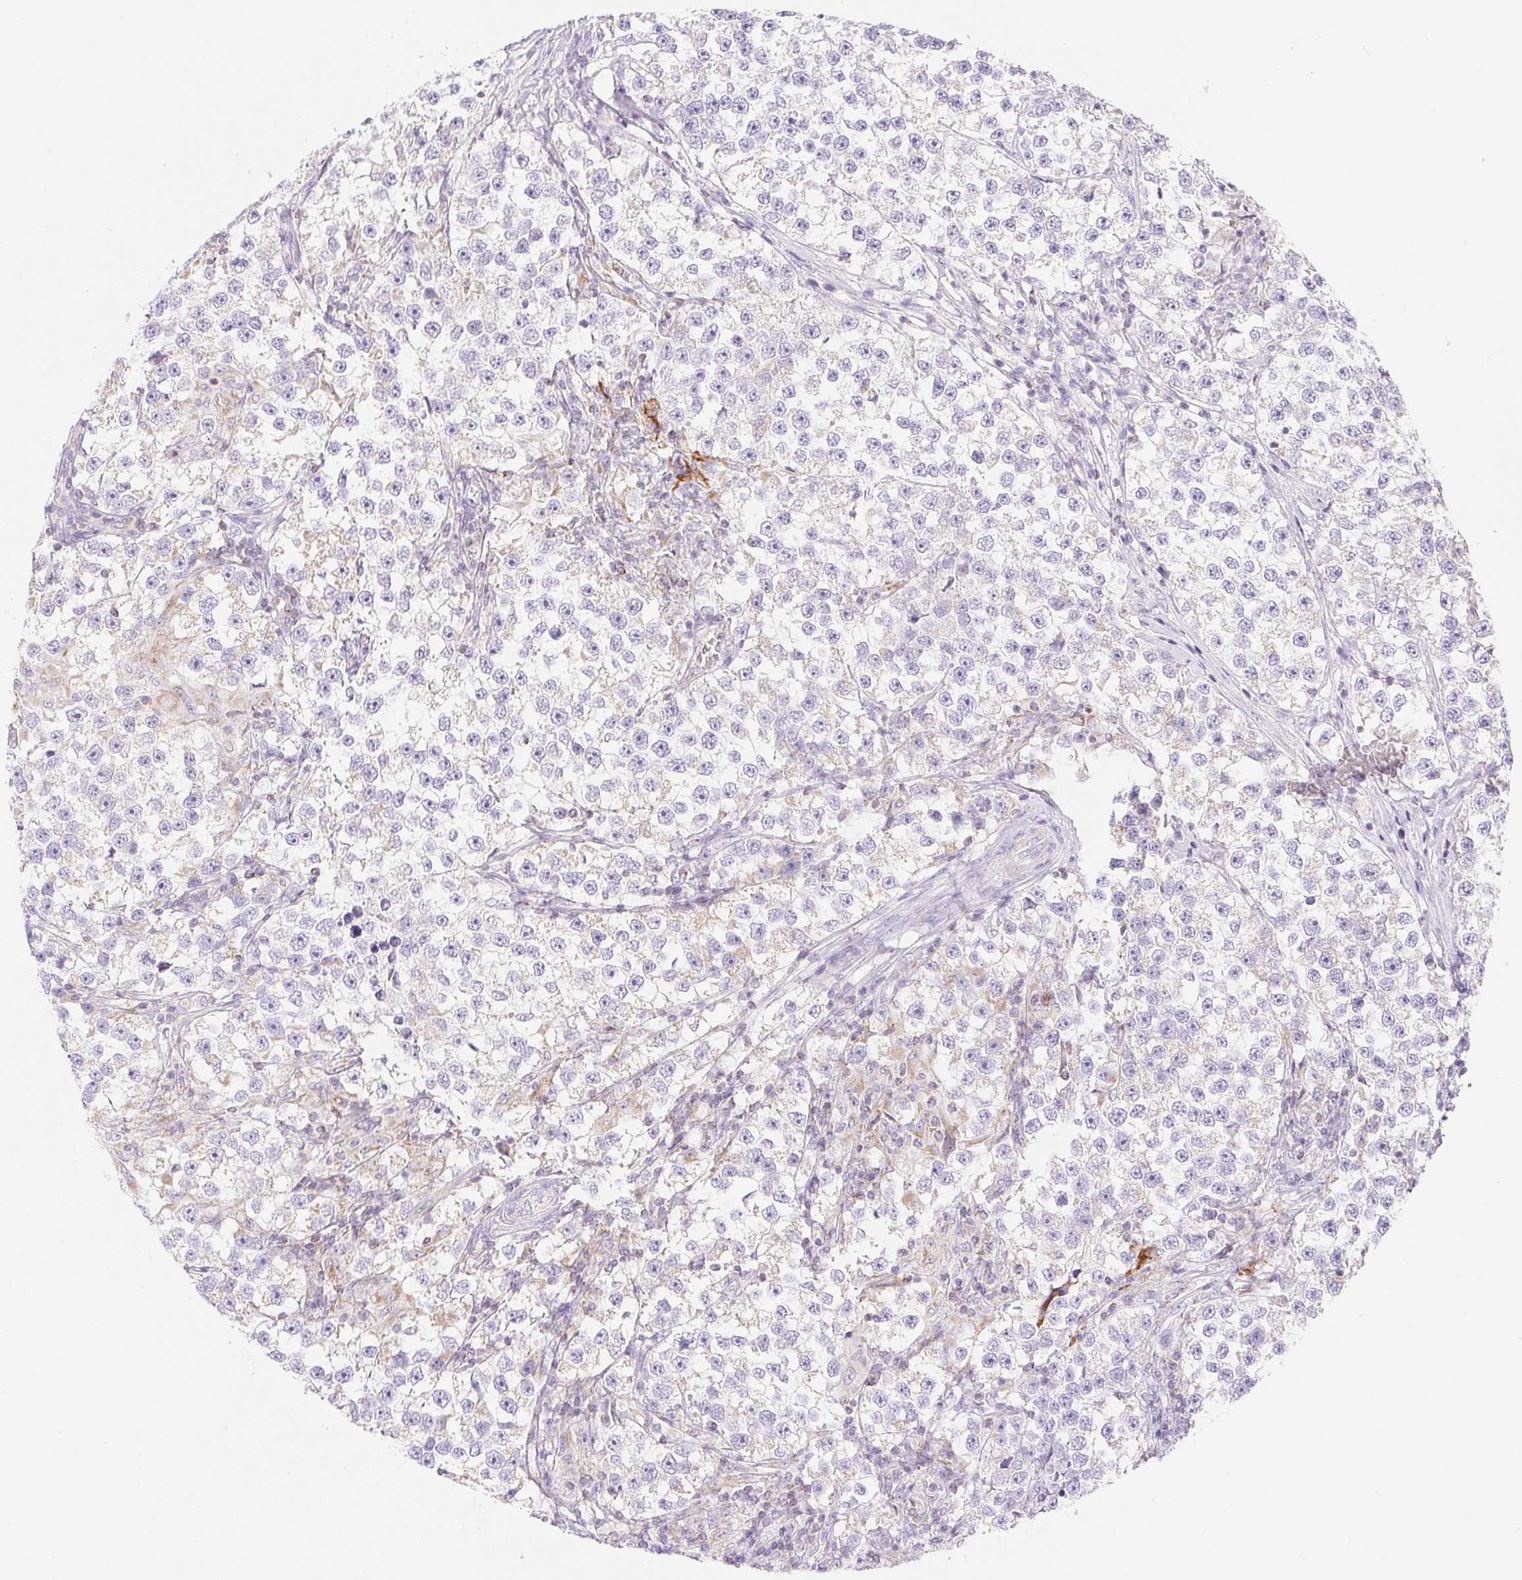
{"staining": {"intensity": "negative", "quantity": "none", "location": "none"}, "tissue": "testis cancer", "cell_type": "Tumor cells", "image_type": "cancer", "snomed": [{"axis": "morphology", "description": "Seminoma, NOS"}, {"axis": "topography", "description": "Testis"}], "caption": "DAB (3,3'-diaminobenzidine) immunohistochemical staining of human seminoma (testis) shows no significant staining in tumor cells.", "gene": "FOCAD", "patient": {"sex": "male", "age": 46}}